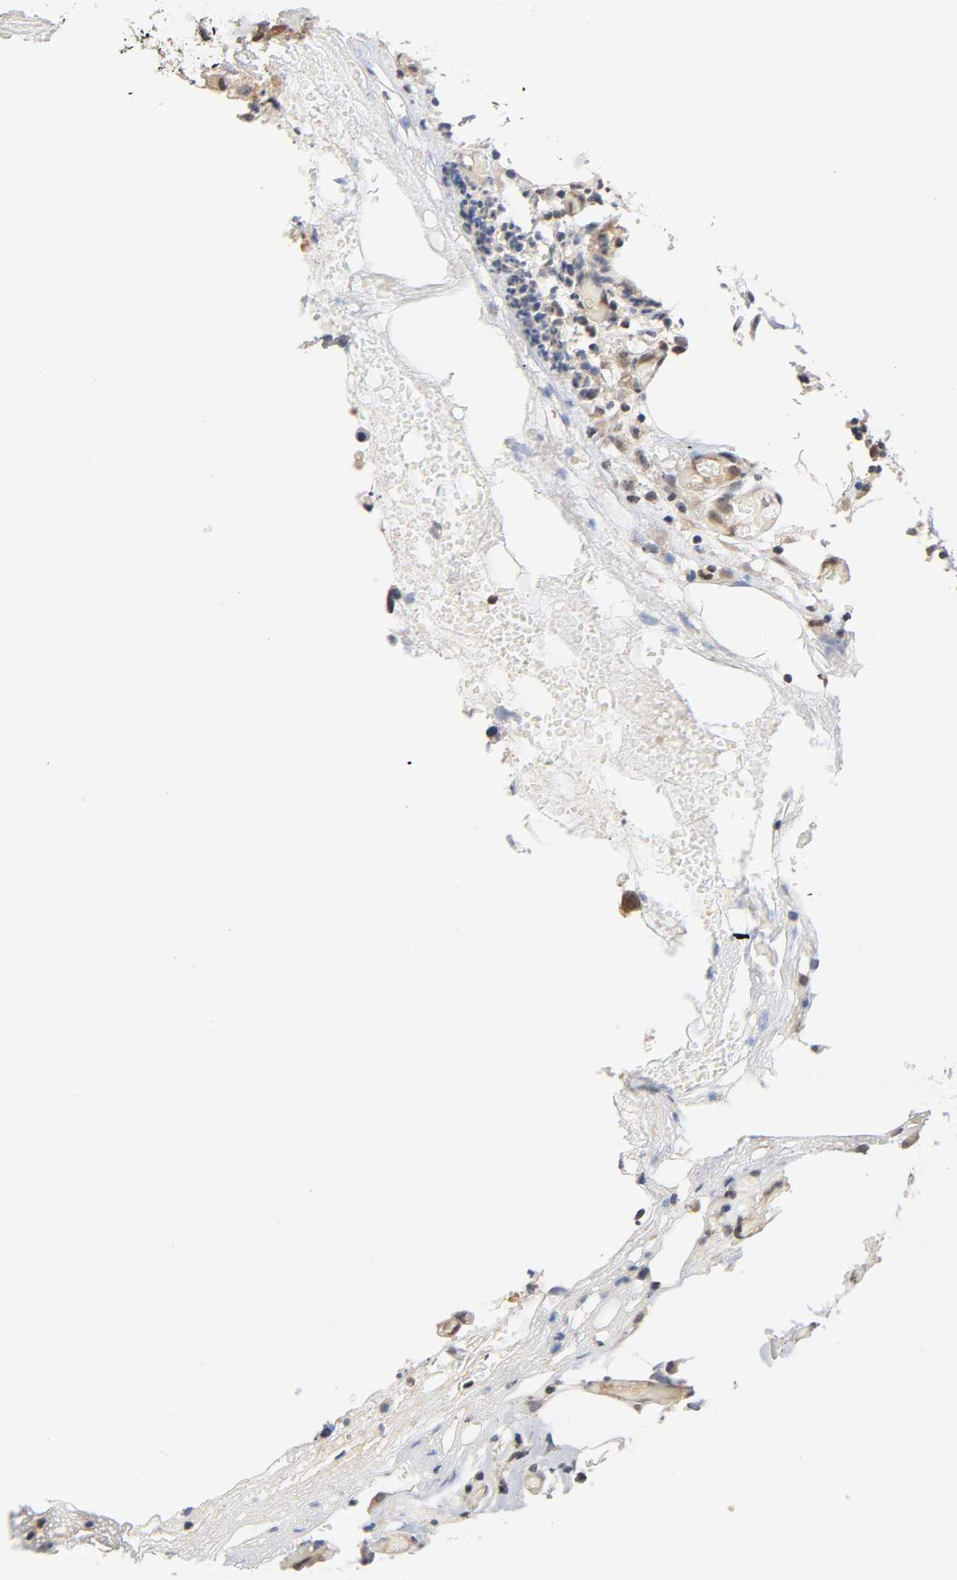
{"staining": {"intensity": "weak", "quantity": ">75%", "location": "cytoplasmic/membranous"}, "tissue": "colorectal cancer", "cell_type": "Tumor cells", "image_type": "cancer", "snomed": [{"axis": "morphology", "description": "Adenocarcinoma, NOS"}, {"axis": "topography", "description": "Colon"}], "caption": "Weak cytoplasmic/membranous staining is appreciated in about >75% of tumor cells in colorectal adenocarcinoma. The staining was performed using DAB, with brown indicating positive protein expression. Nuclei are stained blue with hematoxylin.", "gene": "PRKAB1", "patient": {"sex": "female", "age": 86}}